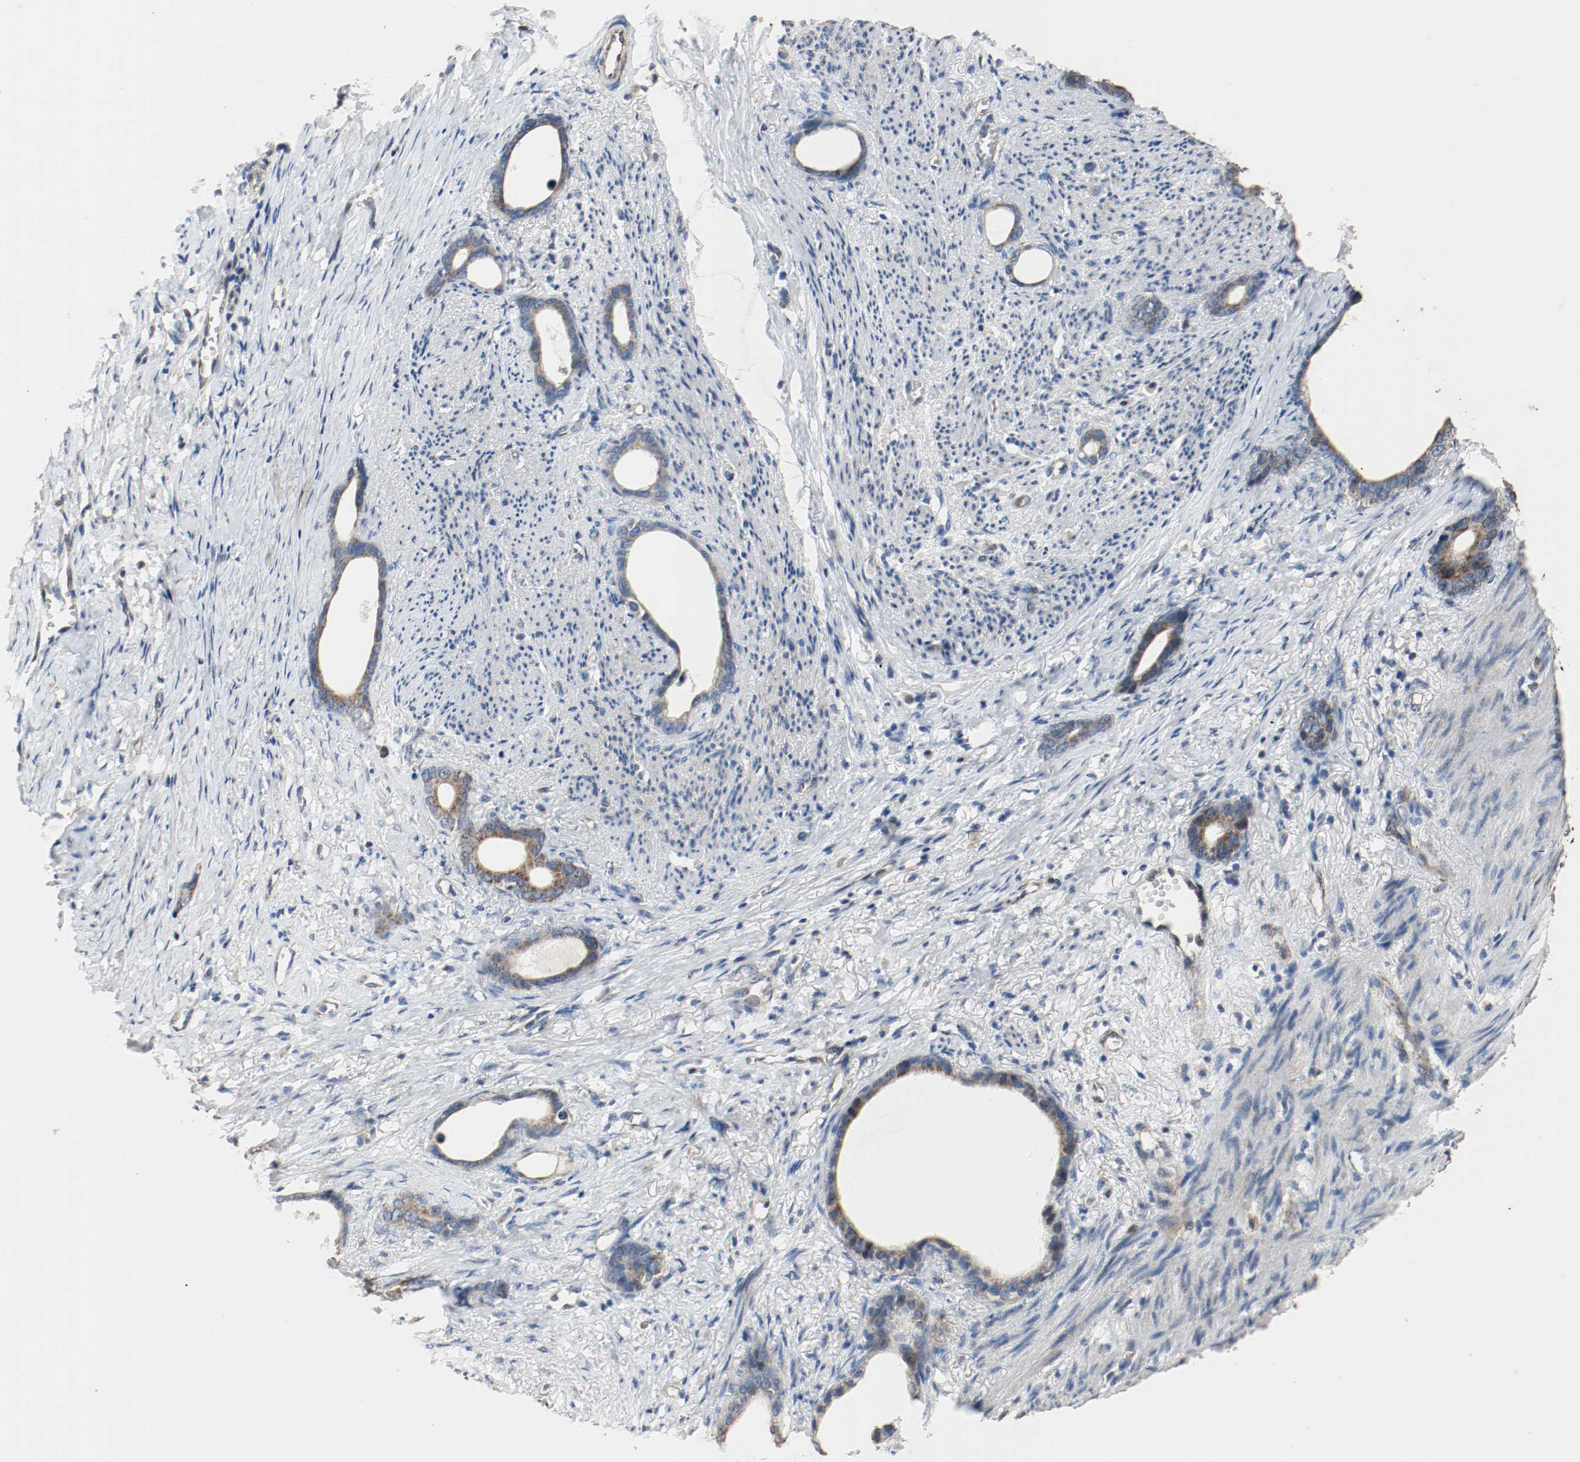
{"staining": {"intensity": "moderate", "quantity": ">75%", "location": "cytoplasmic/membranous"}, "tissue": "stomach cancer", "cell_type": "Tumor cells", "image_type": "cancer", "snomed": [{"axis": "morphology", "description": "Adenocarcinoma, NOS"}, {"axis": "topography", "description": "Stomach"}], "caption": "Protein staining shows moderate cytoplasmic/membranous positivity in approximately >75% of tumor cells in adenocarcinoma (stomach).", "gene": "ALDH4A1", "patient": {"sex": "female", "age": 75}}